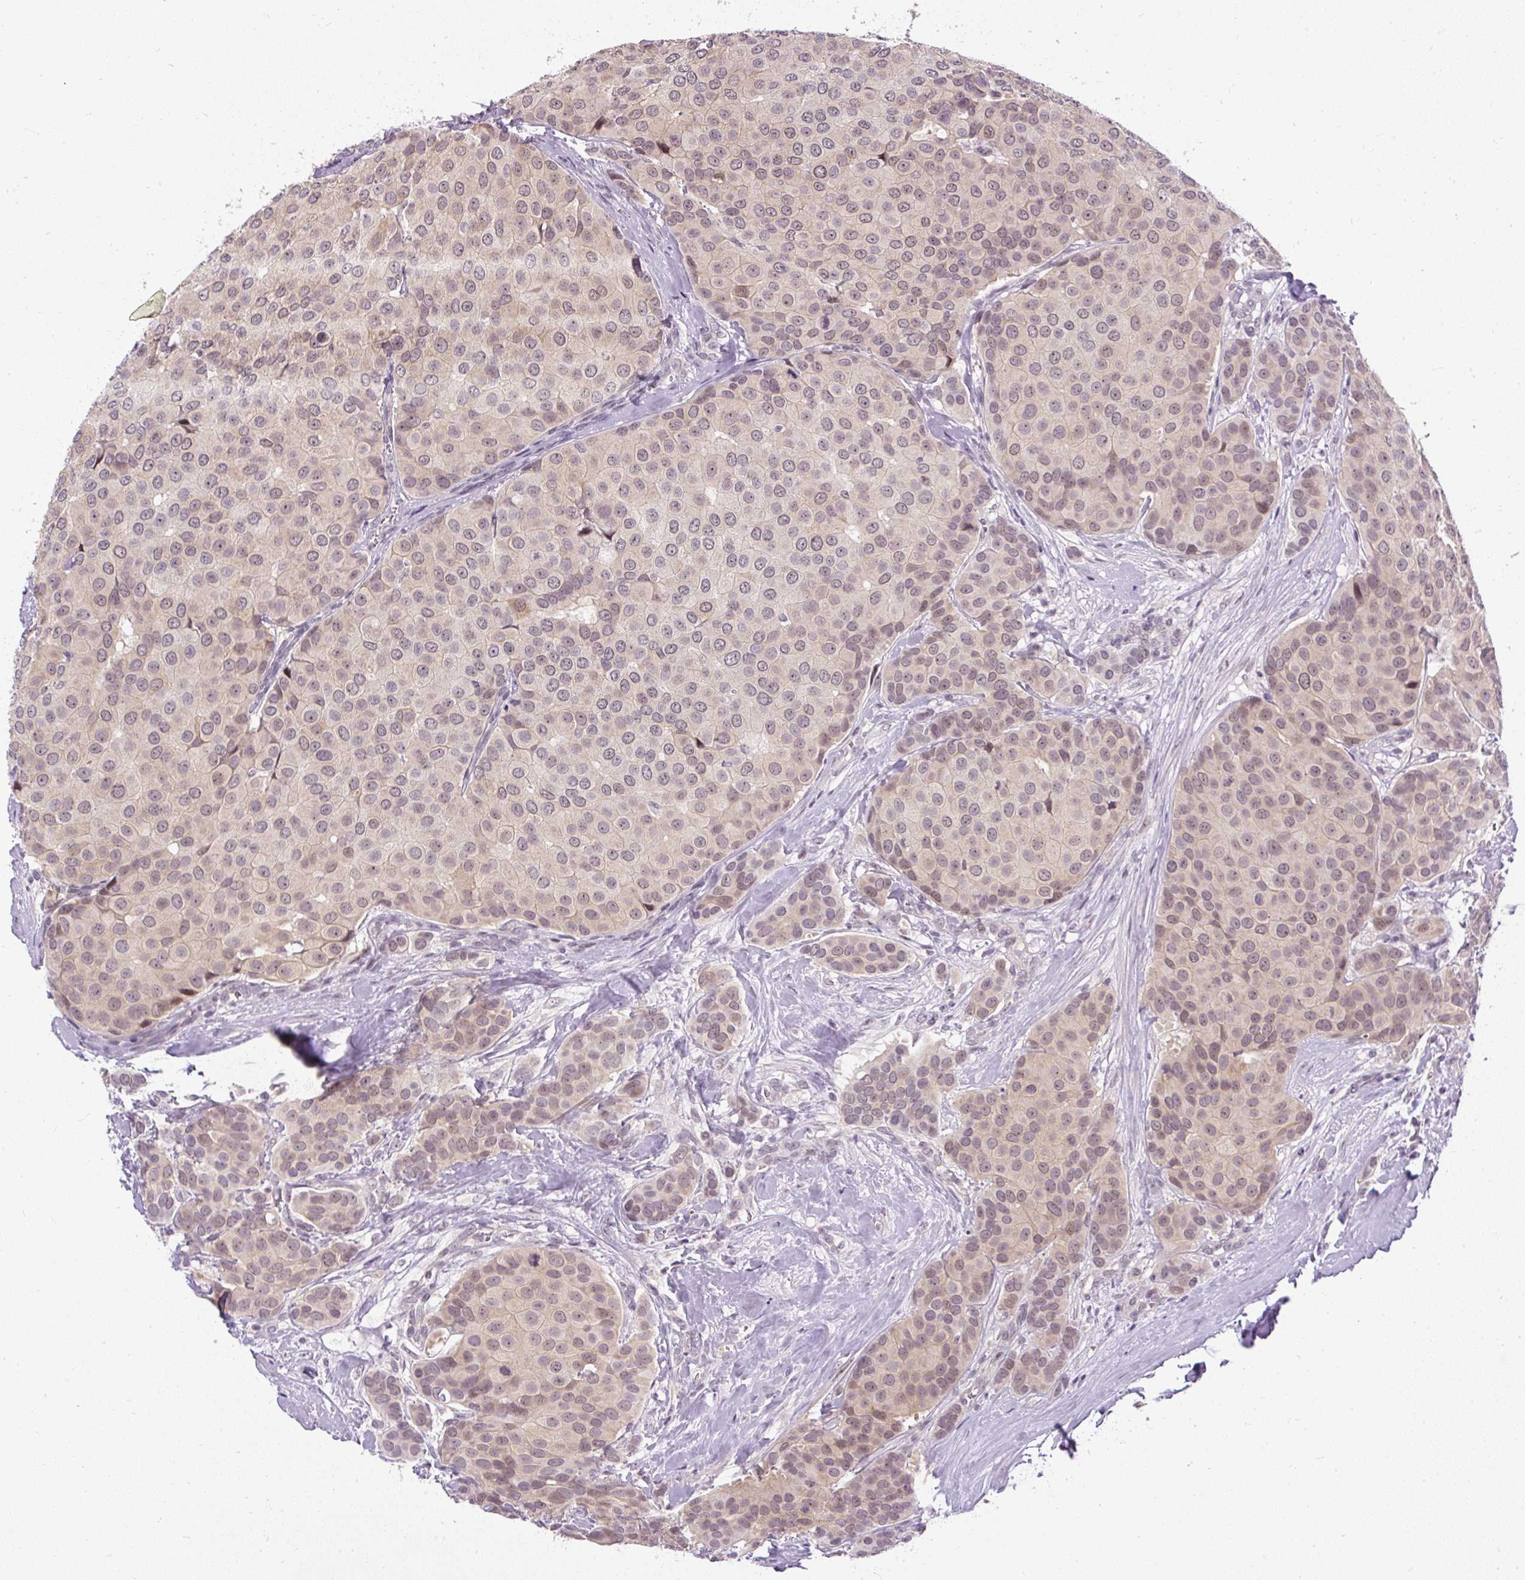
{"staining": {"intensity": "weak", "quantity": ">75%", "location": "cytoplasmic/membranous,nuclear"}, "tissue": "breast cancer", "cell_type": "Tumor cells", "image_type": "cancer", "snomed": [{"axis": "morphology", "description": "Duct carcinoma"}, {"axis": "topography", "description": "Breast"}], "caption": "DAB (3,3'-diaminobenzidine) immunohistochemical staining of infiltrating ductal carcinoma (breast) displays weak cytoplasmic/membranous and nuclear protein positivity in approximately >75% of tumor cells.", "gene": "FAM117B", "patient": {"sex": "female", "age": 70}}